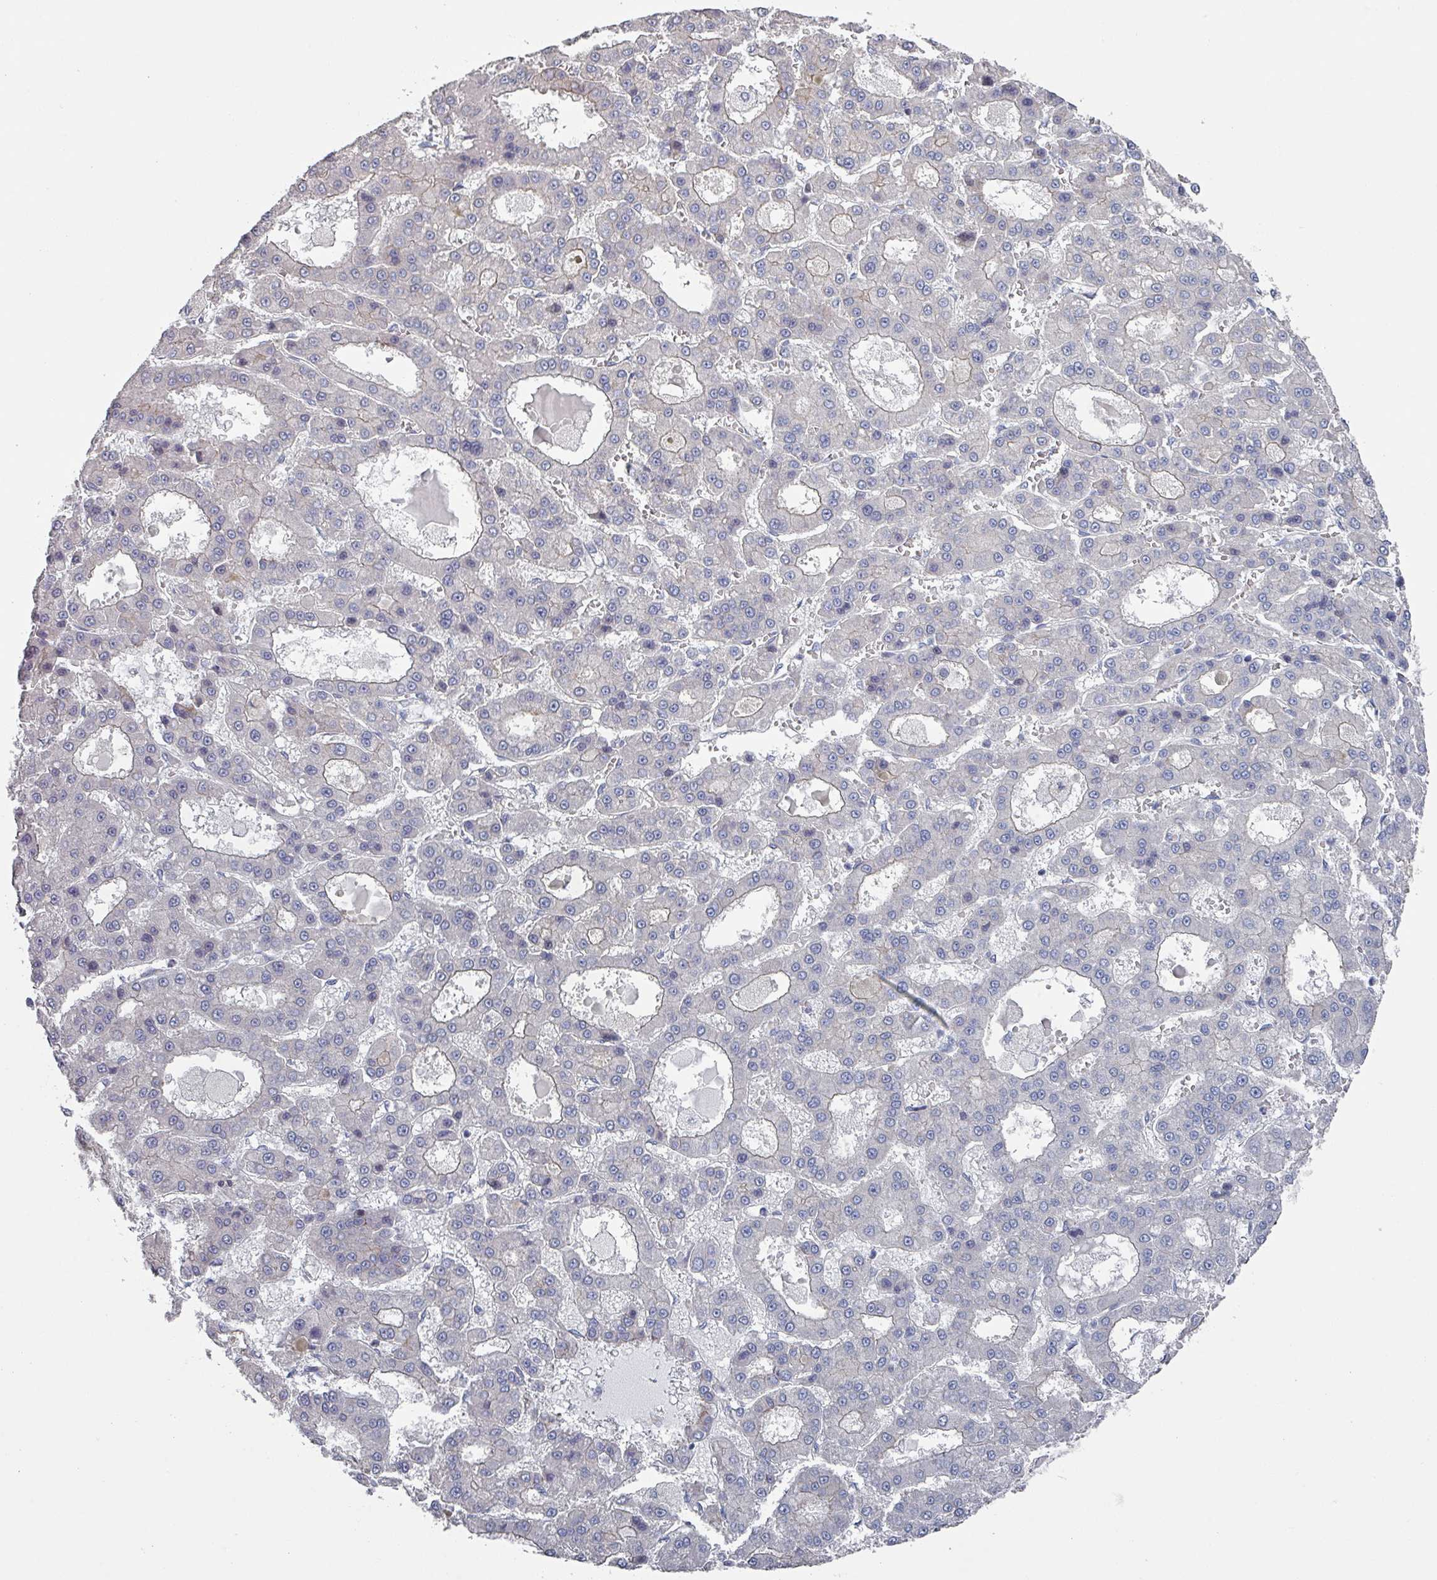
{"staining": {"intensity": "negative", "quantity": "none", "location": "none"}, "tissue": "liver cancer", "cell_type": "Tumor cells", "image_type": "cancer", "snomed": [{"axis": "morphology", "description": "Carcinoma, Hepatocellular, NOS"}, {"axis": "topography", "description": "Liver"}], "caption": "Hepatocellular carcinoma (liver) was stained to show a protein in brown. There is no significant staining in tumor cells. The staining is performed using DAB brown chromogen with nuclei counter-stained in using hematoxylin.", "gene": "EFL1", "patient": {"sex": "male", "age": 70}}